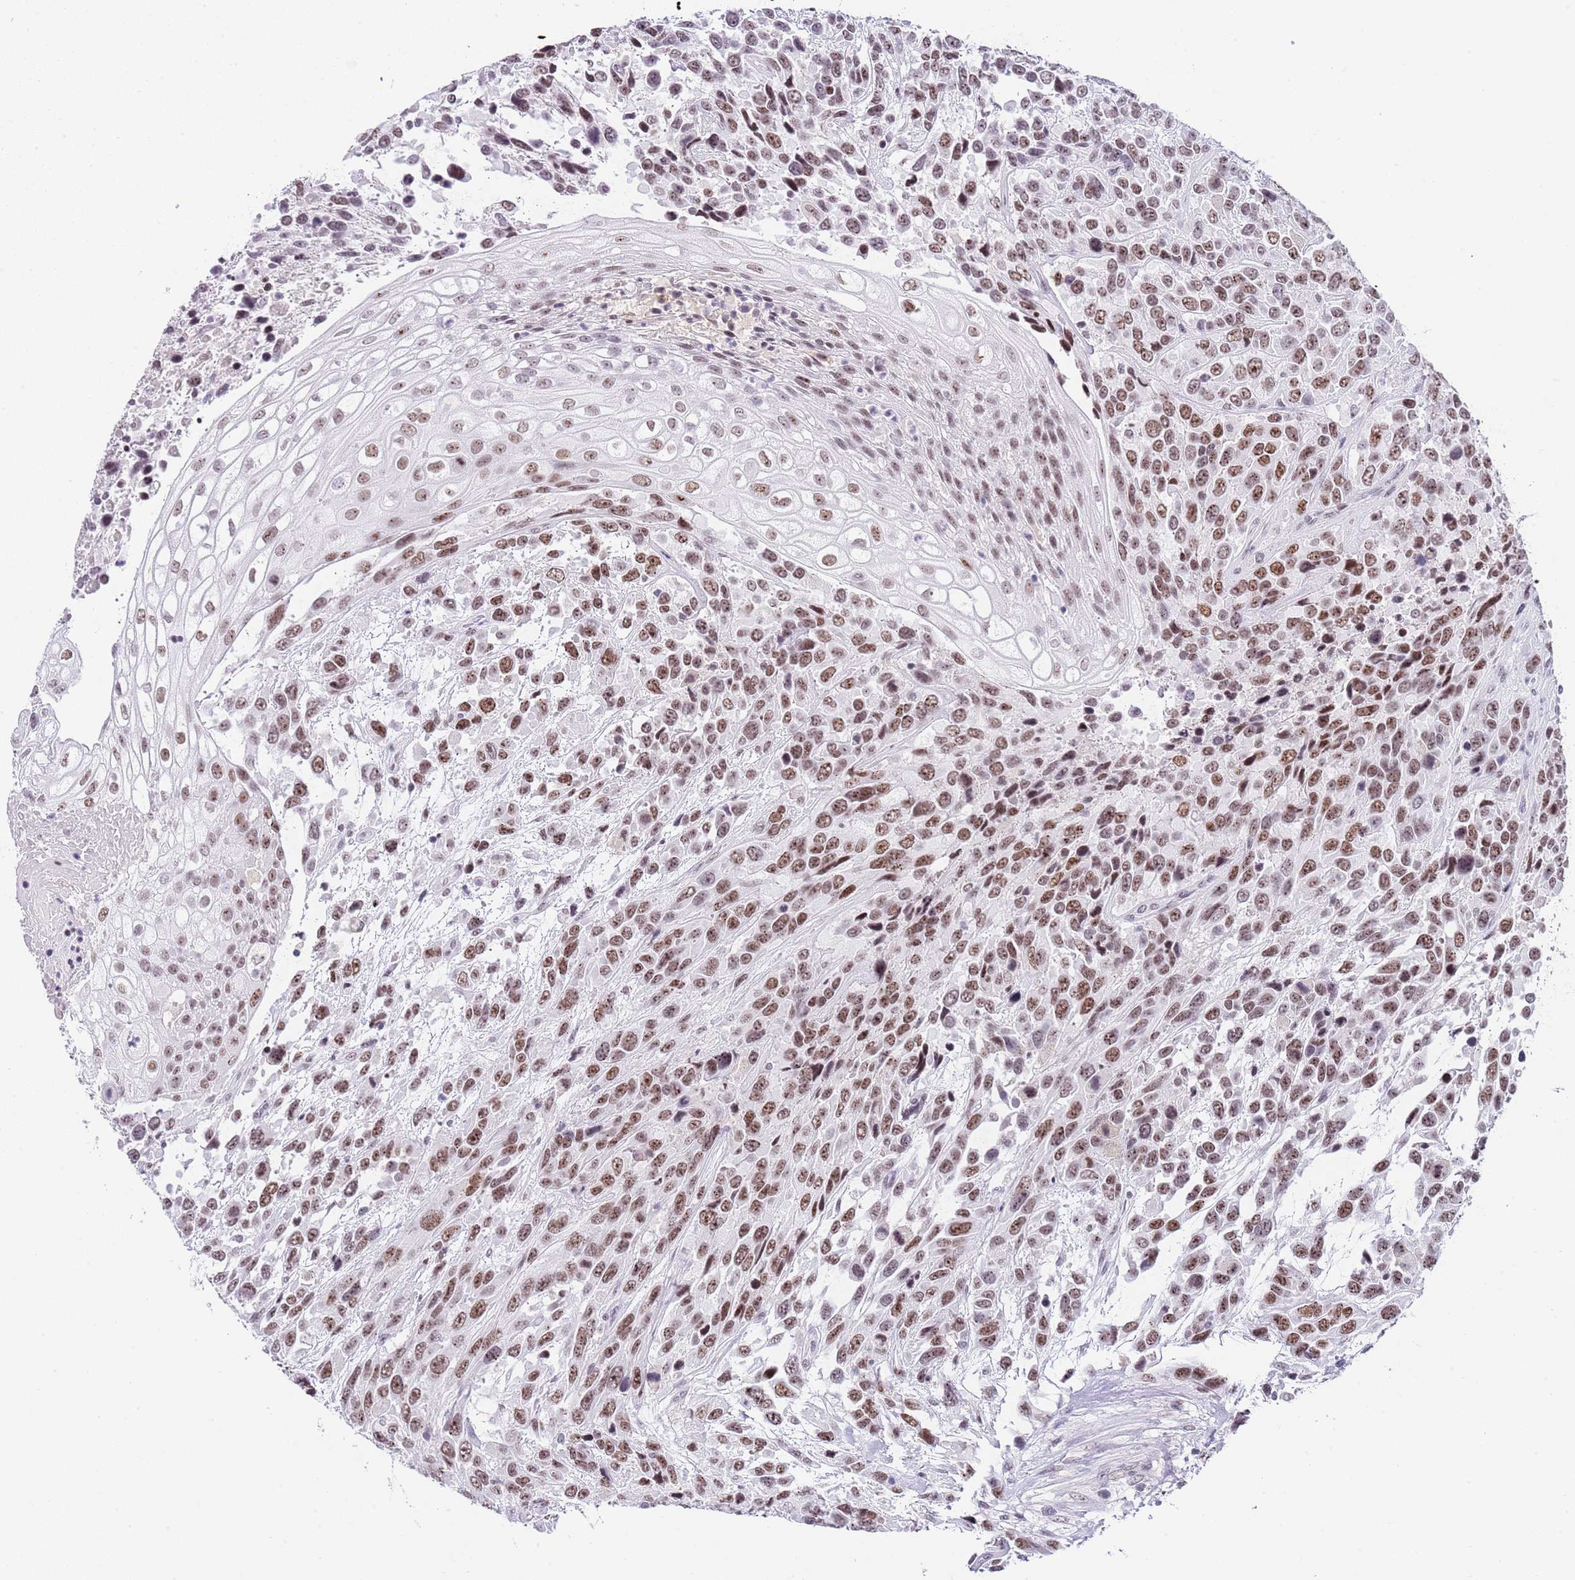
{"staining": {"intensity": "moderate", "quantity": ">75%", "location": "nuclear"}, "tissue": "urothelial cancer", "cell_type": "Tumor cells", "image_type": "cancer", "snomed": [{"axis": "morphology", "description": "Urothelial carcinoma, High grade"}, {"axis": "topography", "description": "Urinary bladder"}], "caption": "About >75% of tumor cells in urothelial cancer reveal moderate nuclear protein positivity as visualized by brown immunohistochemical staining.", "gene": "NOP56", "patient": {"sex": "female", "age": 70}}